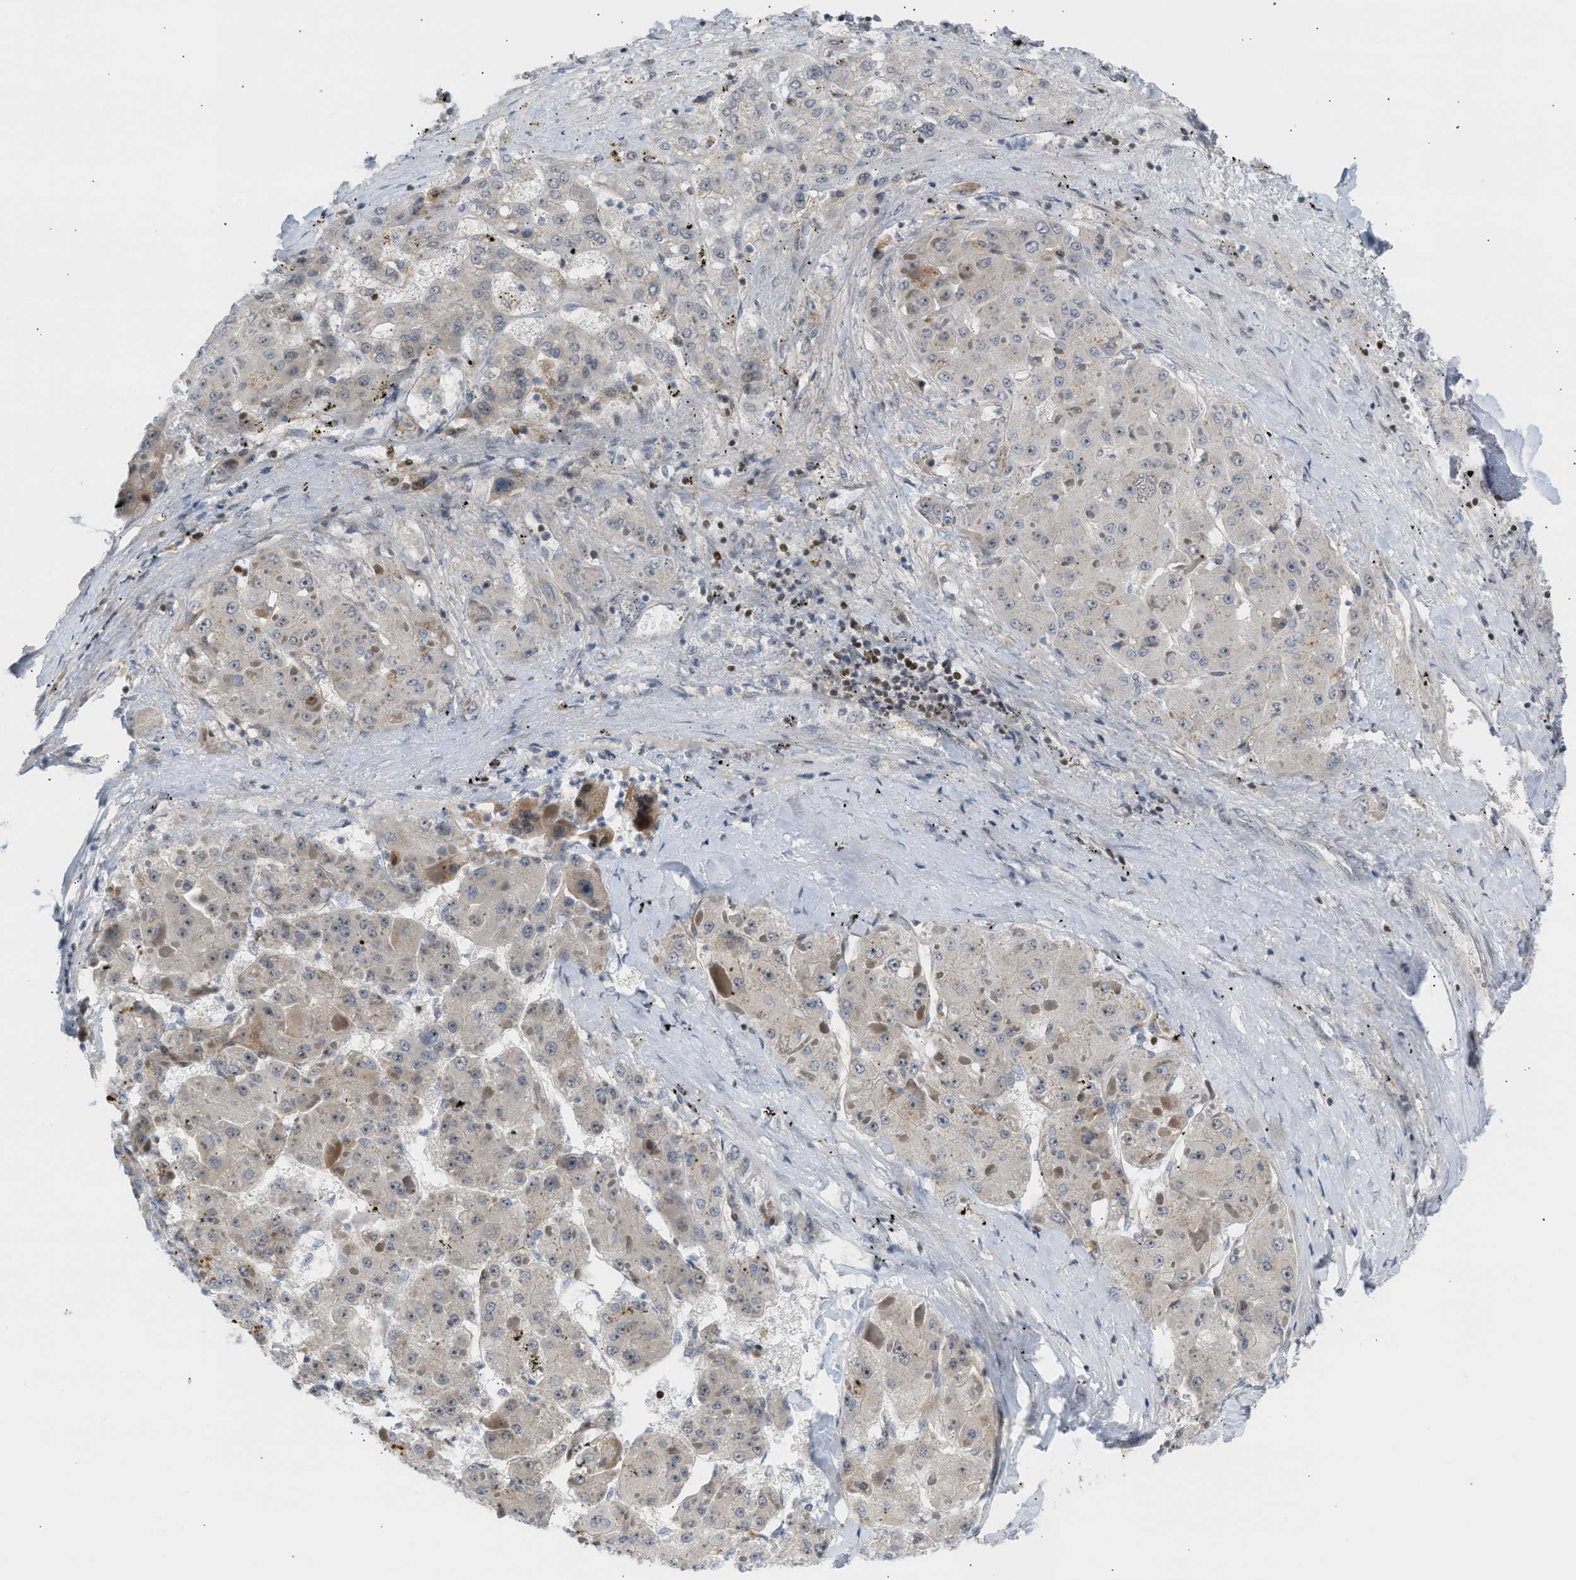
{"staining": {"intensity": "weak", "quantity": "25%-75%", "location": "nuclear"}, "tissue": "liver cancer", "cell_type": "Tumor cells", "image_type": "cancer", "snomed": [{"axis": "morphology", "description": "Carcinoma, Hepatocellular, NOS"}, {"axis": "topography", "description": "Liver"}], "caption": "Liver hepatocellular carcinoma stained with a brown dye reveals weak nuclear positive expression in about 25%-75% of tumor cells.", "gene": "NPS", "patient": {"sex": "female", "age": 73}}